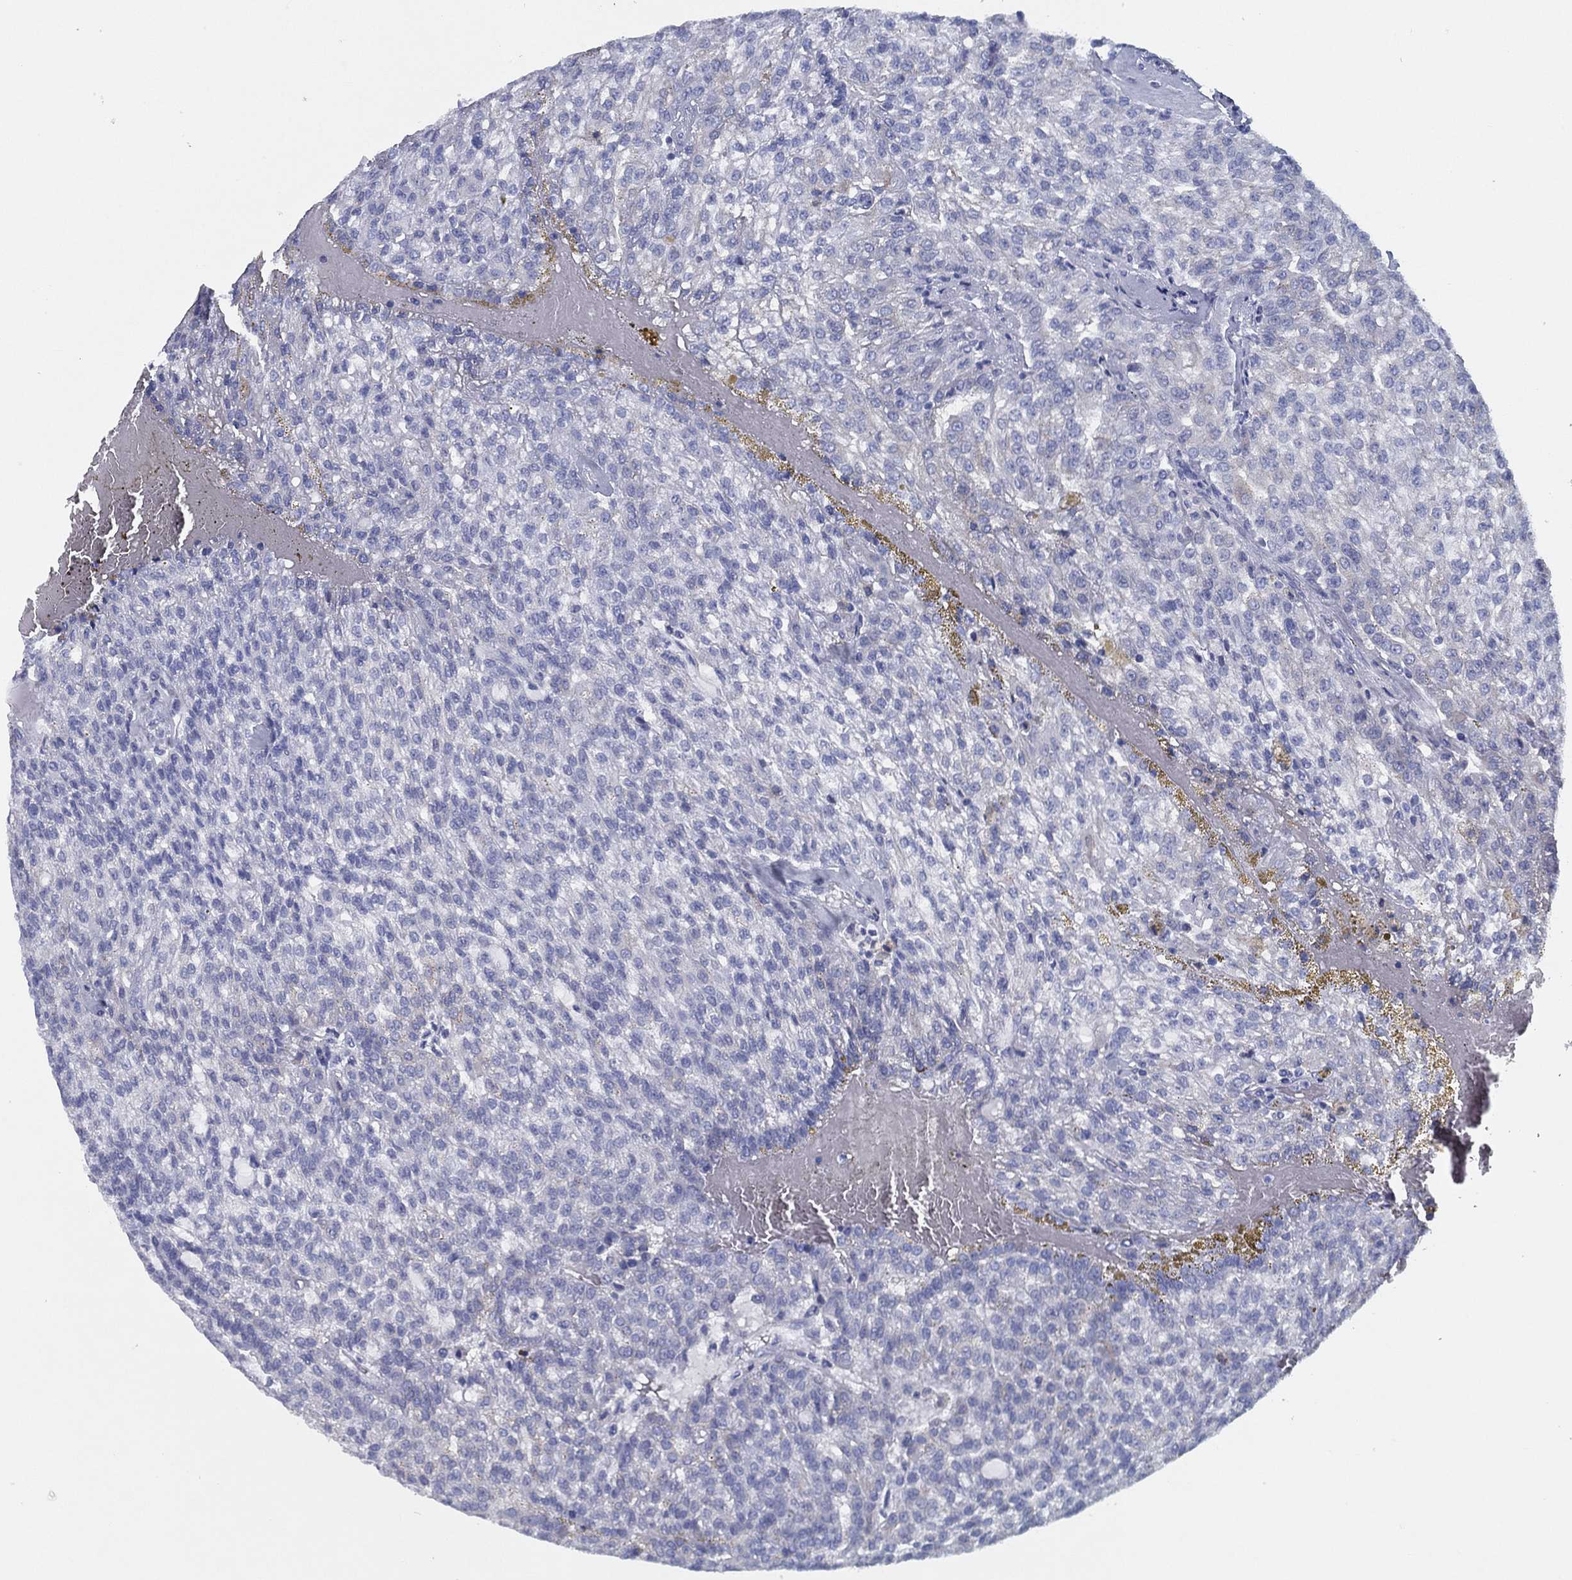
{"staining": {"intensity": "negative", "quantity": "none", "location": "none"}, "tissue": "renal cancer", "cell_type": "Tumor cells", "image_type": "cancer", "snomed": [{"axis": "morphology", "description": "Adenocarcinoma, NOS"}, {"axis": "topography", "description": "Kidney"}], "caption": "High magnification brightfield microscopy of renal cancer (adenocarcinoma) stained with DAB (brown) and counterstained with hematoxylin (blue): tumor cells show no significant positivity.", "gene": "TMEM252", "patient": {"sex": "male", "age": 63}}